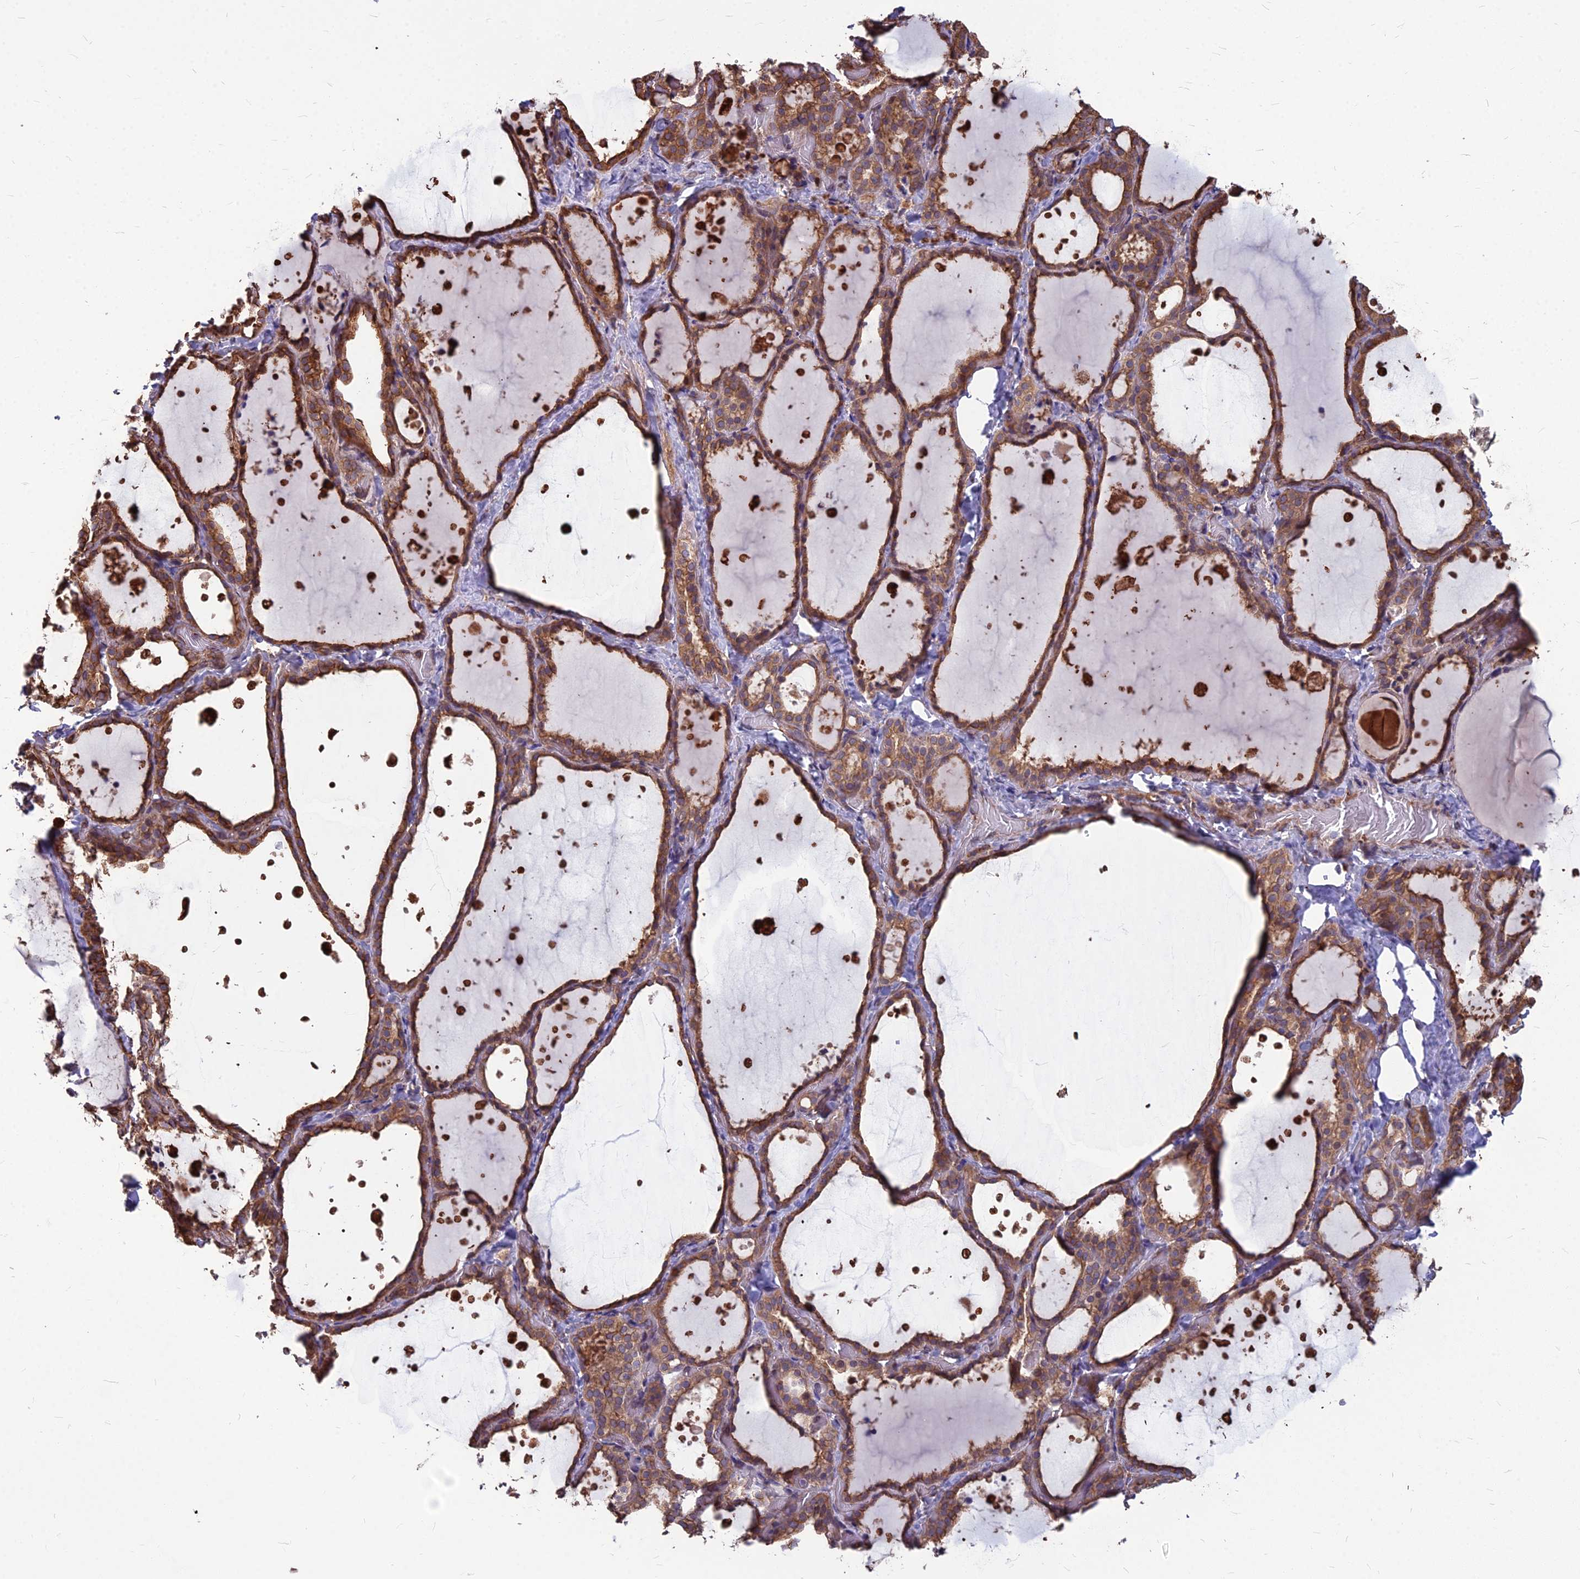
{"staining": {"intensity": "strong", "quantity": ">75%", "location": "cytoplasmic/membranous"}, "tissue": "thyroid gland", "cell_type": "Glandular cells", "image_type": "normal", "snomed": [{"axis": "morphology", "description": "Normal tissue, NOS"}, {"axis": "topography", "description": "Thyroid gland"}], "caption": "Glandular cells show high levels of strong cytoplasmic/membranous positivity in about >75% of cells in unremarkable human thyroid gland. The staining is performed using DAB (3,3'-diaminobenzidine) brown chromogen to label protein expression. The nuclei are counter-stained blue using hematoxylin.", "gene": "LSM6", "patient": {"sex": "female", "age": 44}}